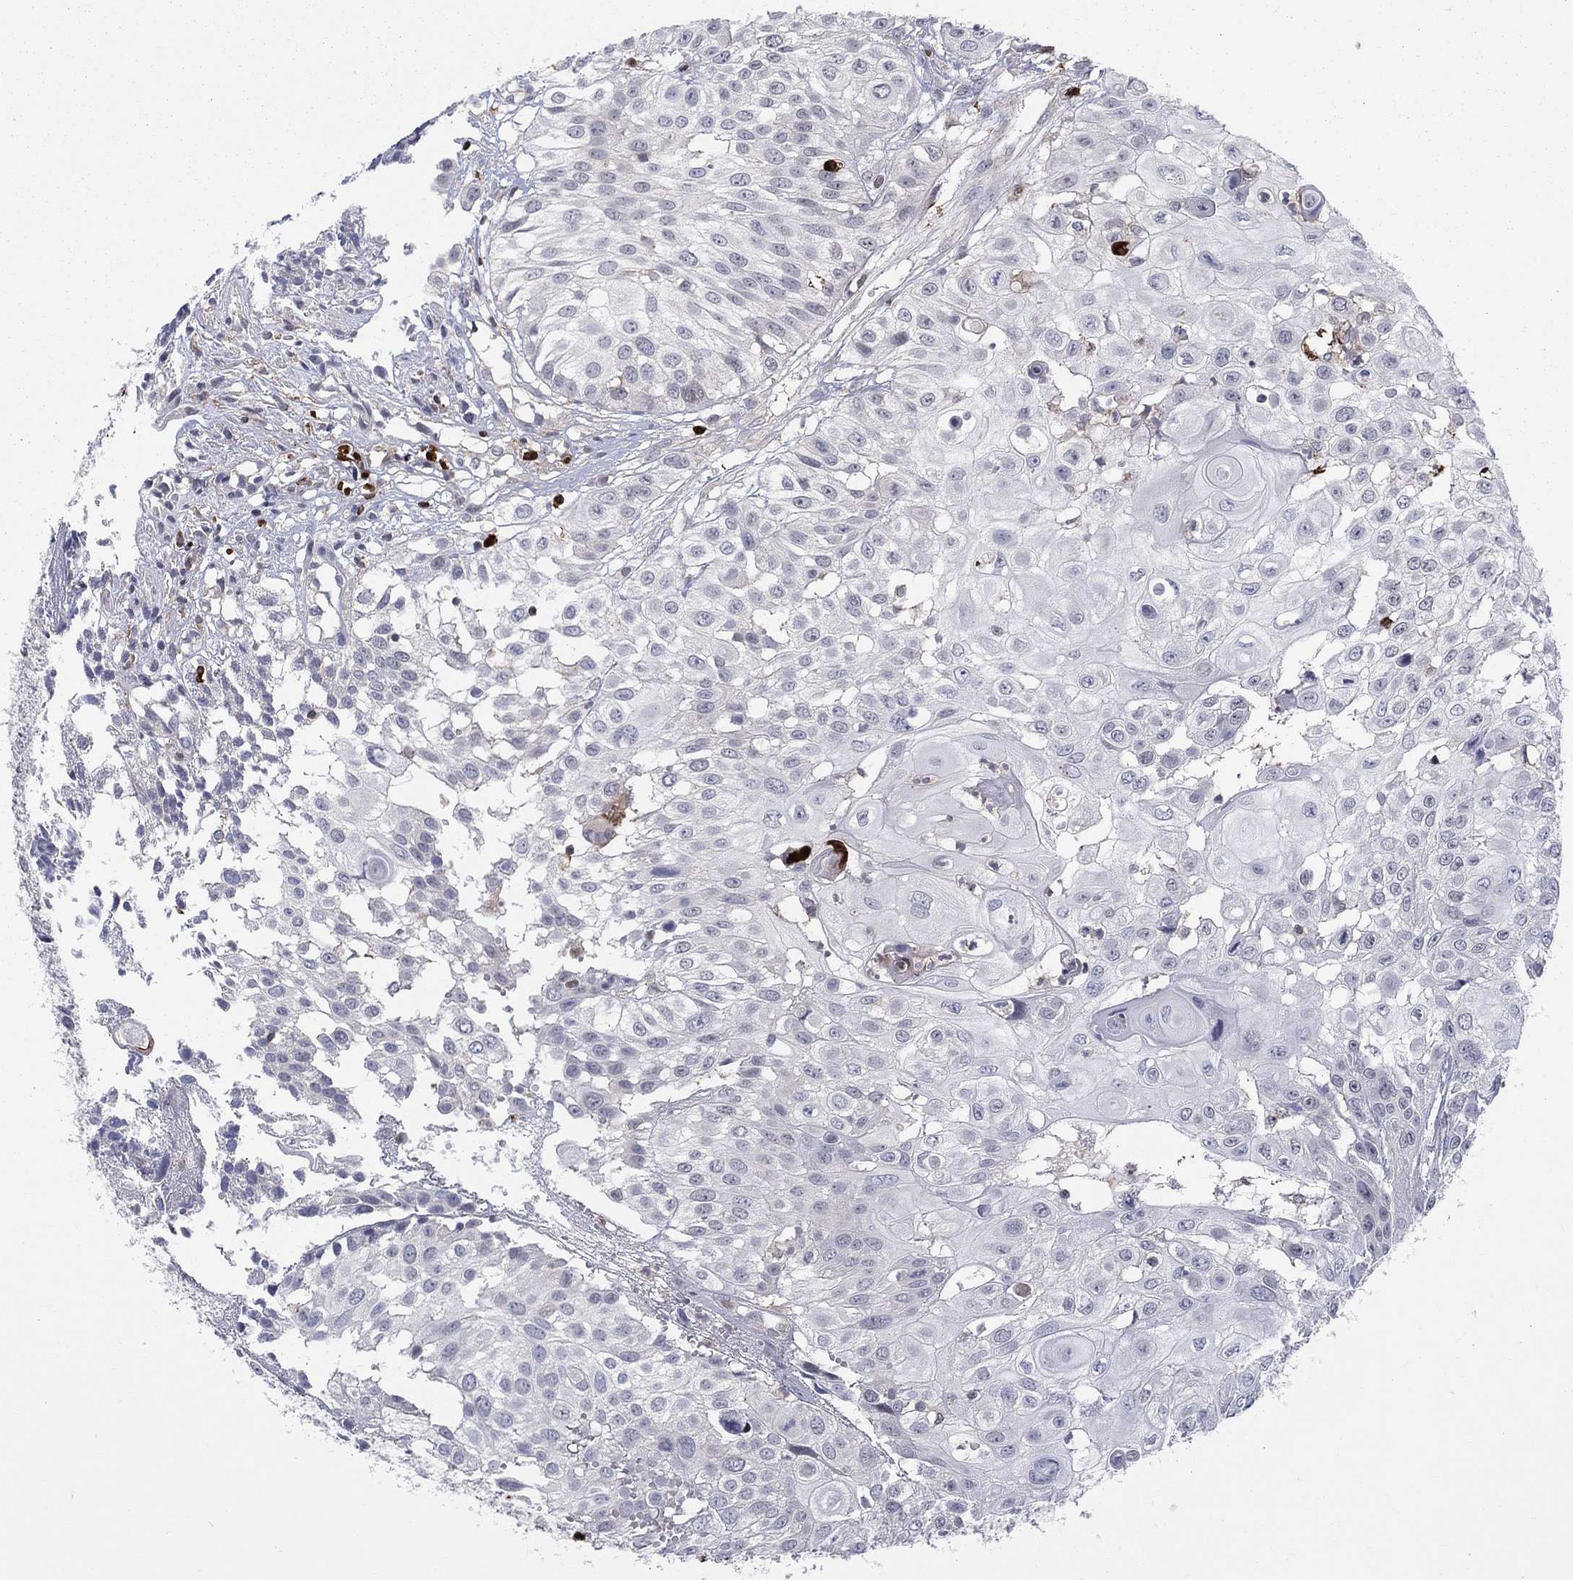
{"staining": {"intensity": "negative", "quantity": "none", "location": "none"}, "tissue": "urothelial cancer", "cell_type": "Tumor cells", "image_type": "cancer", "snomed": [{"axis": "morphology", "description": "Urothelial carcinoma, High grade"}, {"axis": "topography", "description": "Urinary bladder"}], "caption": "The image demonstrates no significant staining in tumor cells of urothelial cancer.", "gene": "ZNHIT3", "patient": {"sex": "female", "age": 79}}